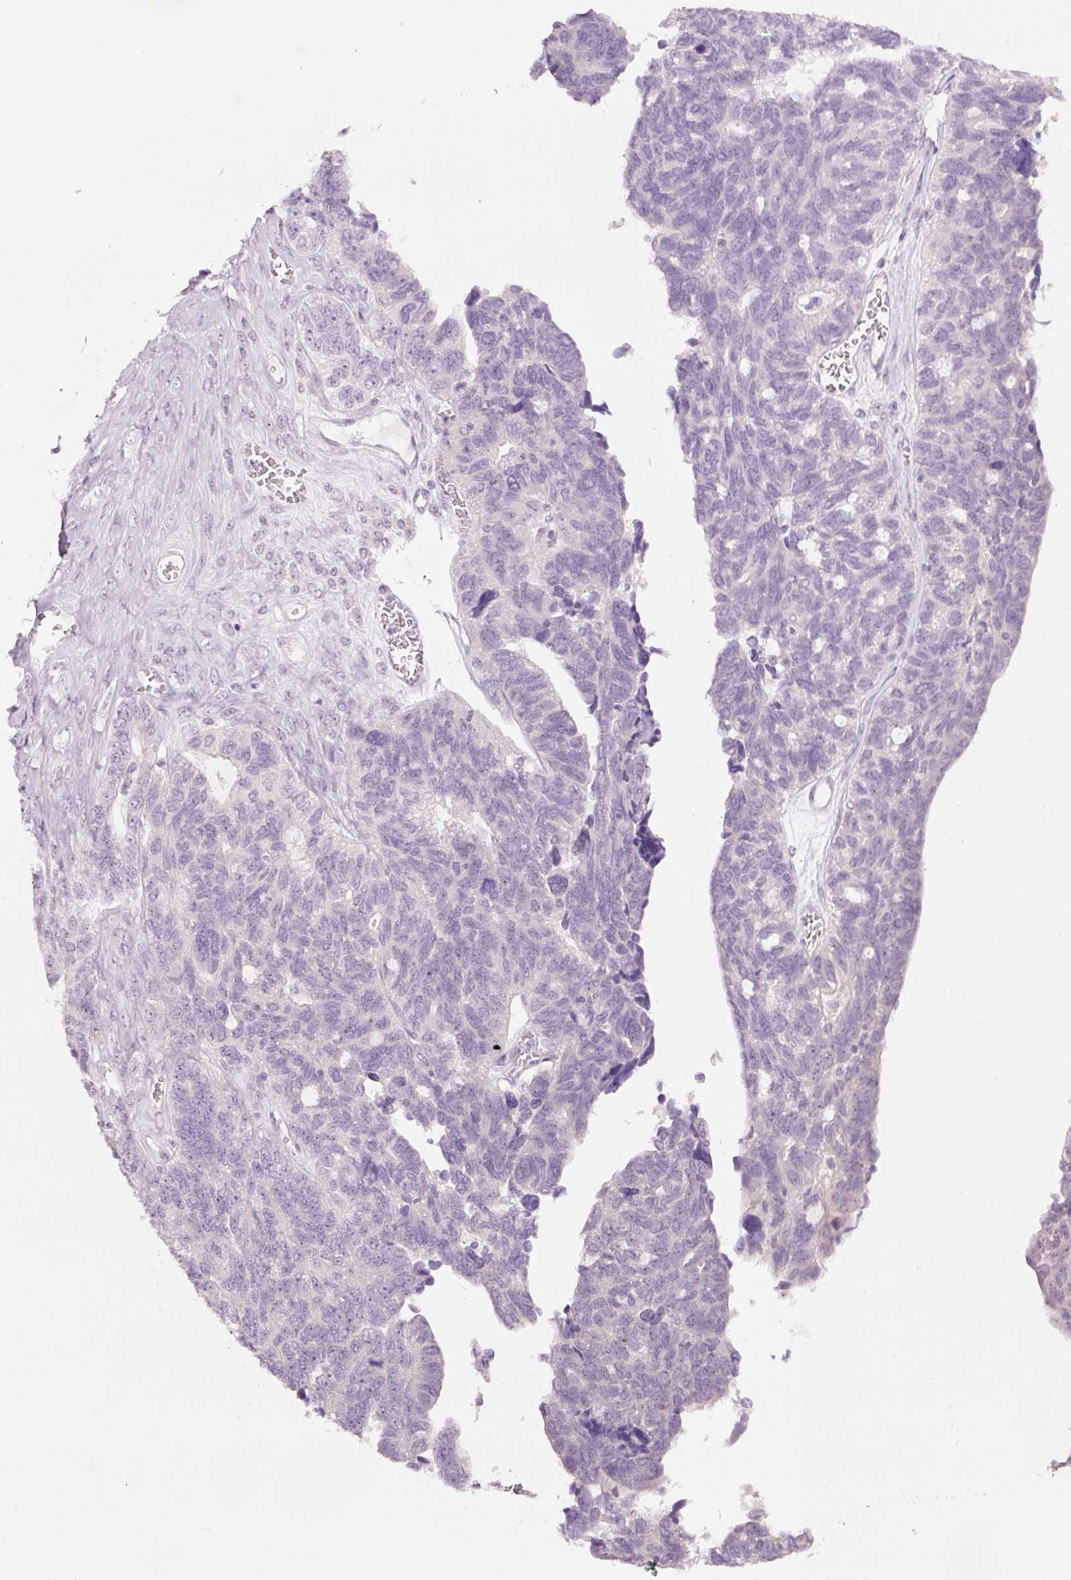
{"staining": {"intensity": "negative", "quantity": "none", "location": "none"}, "tissue": "ovarian cancer", "cell_type": "Tumor cells", "image_type": "cancer", "snomed": [{"axis": "morphology", "description": "Cystadenocarcinoma, serous, NOS"}, {"axis": "topography", "description": "Ovary"}], "caption": "This is an IHC image of human ovarian cancer (serous cystadenocarcinoma). There is no staining in tumor cells.", "gene": "GCG", "patient": {"sex": "female", "age": 79}}